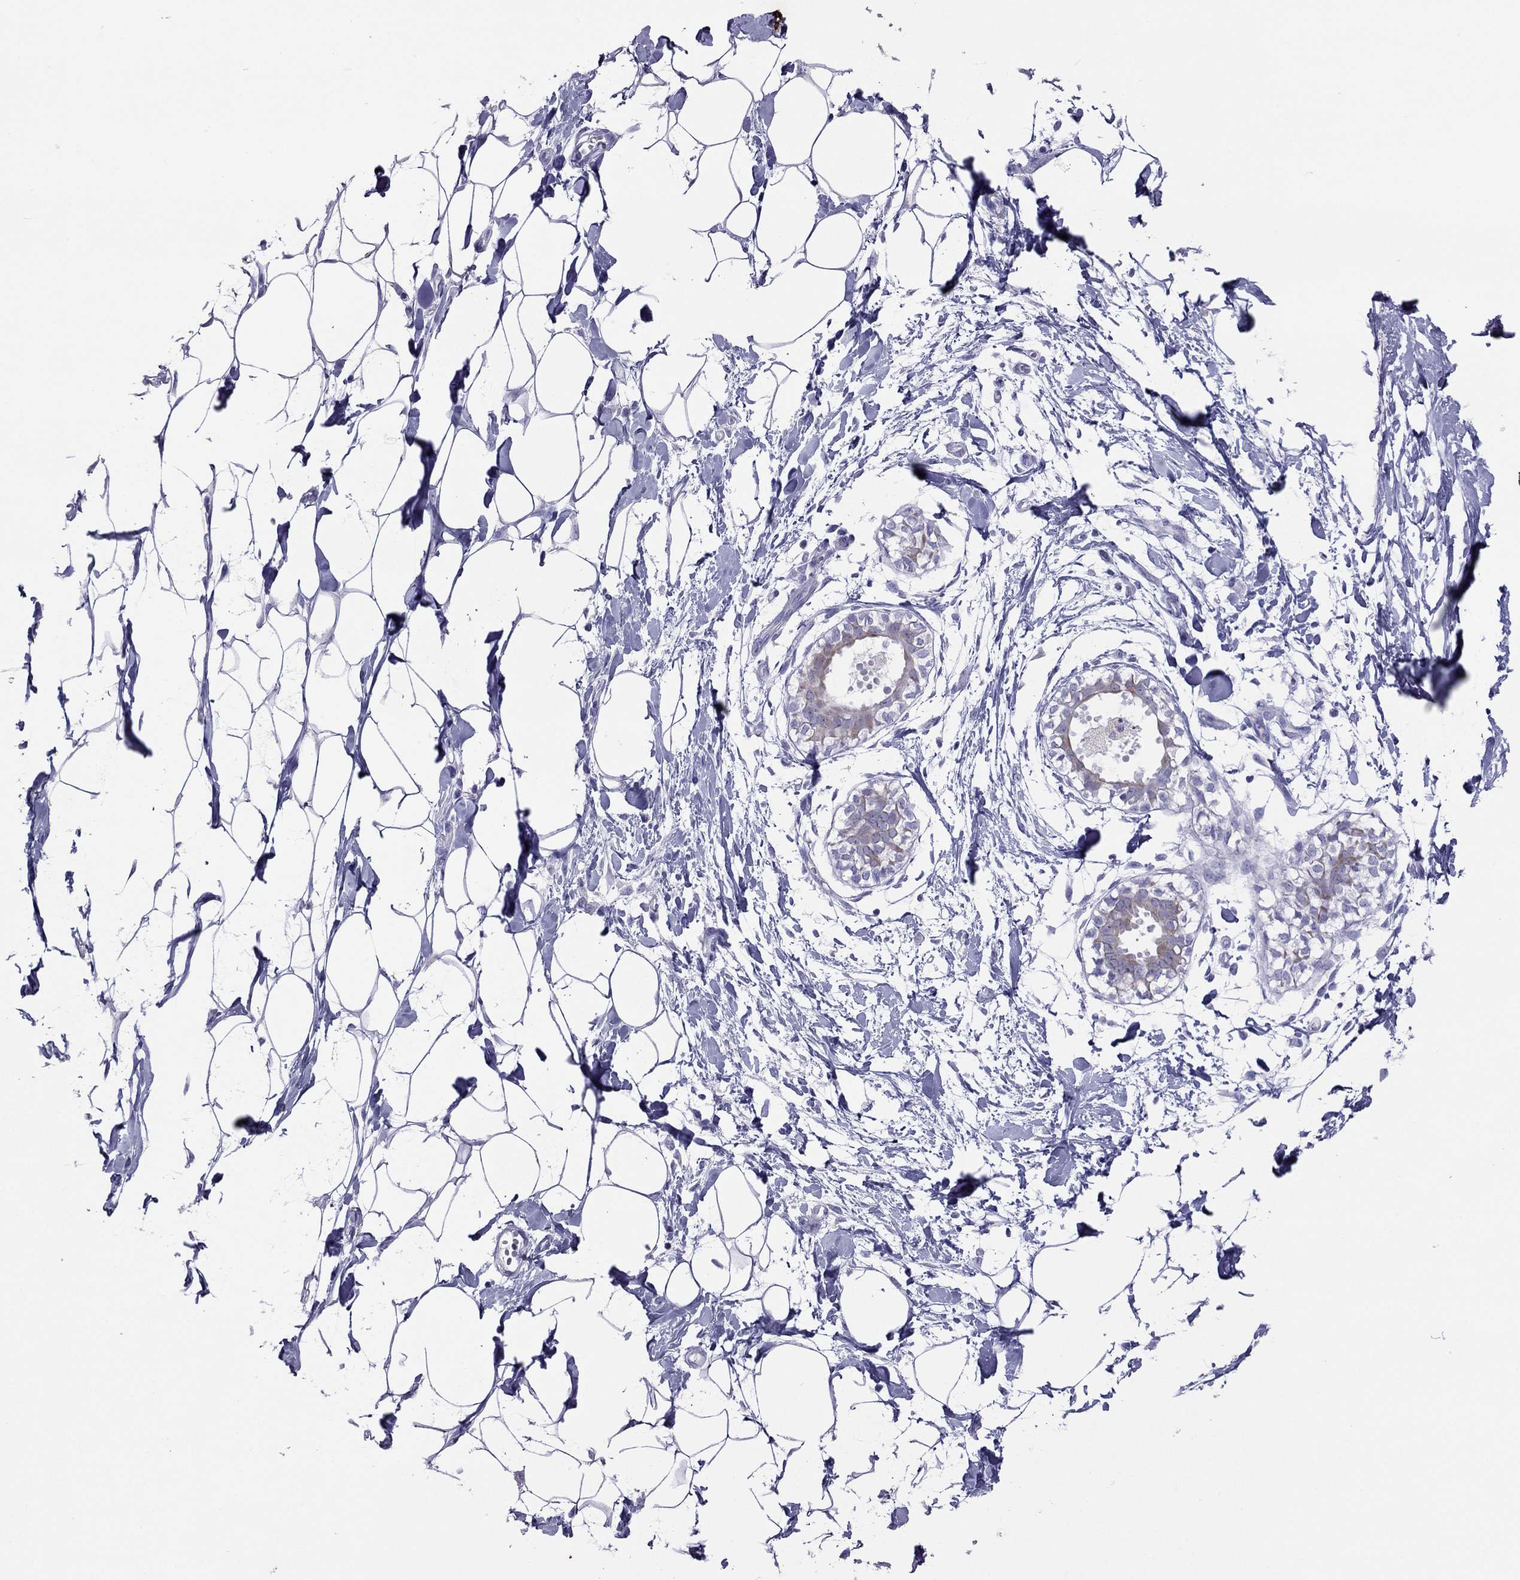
{"staining": {"intensity": "negative", "quantity": "none", "location": "none"}, "tissue": "breast", "cell_type": "Adipocytes", "image_type": "normal", "snomed": [{"axis": "morphology", "description": "Normal tissue, NOS"}, {"axis": "topography", "description": "Breast"}], "caption": "DAB immunohistochemical staining of unremarkable human breast reveals no significant staining in adipocytes. Nuclei are stained in blue.", "gene": "MAEL", "patient": {"sex": "female", "age": 49}}